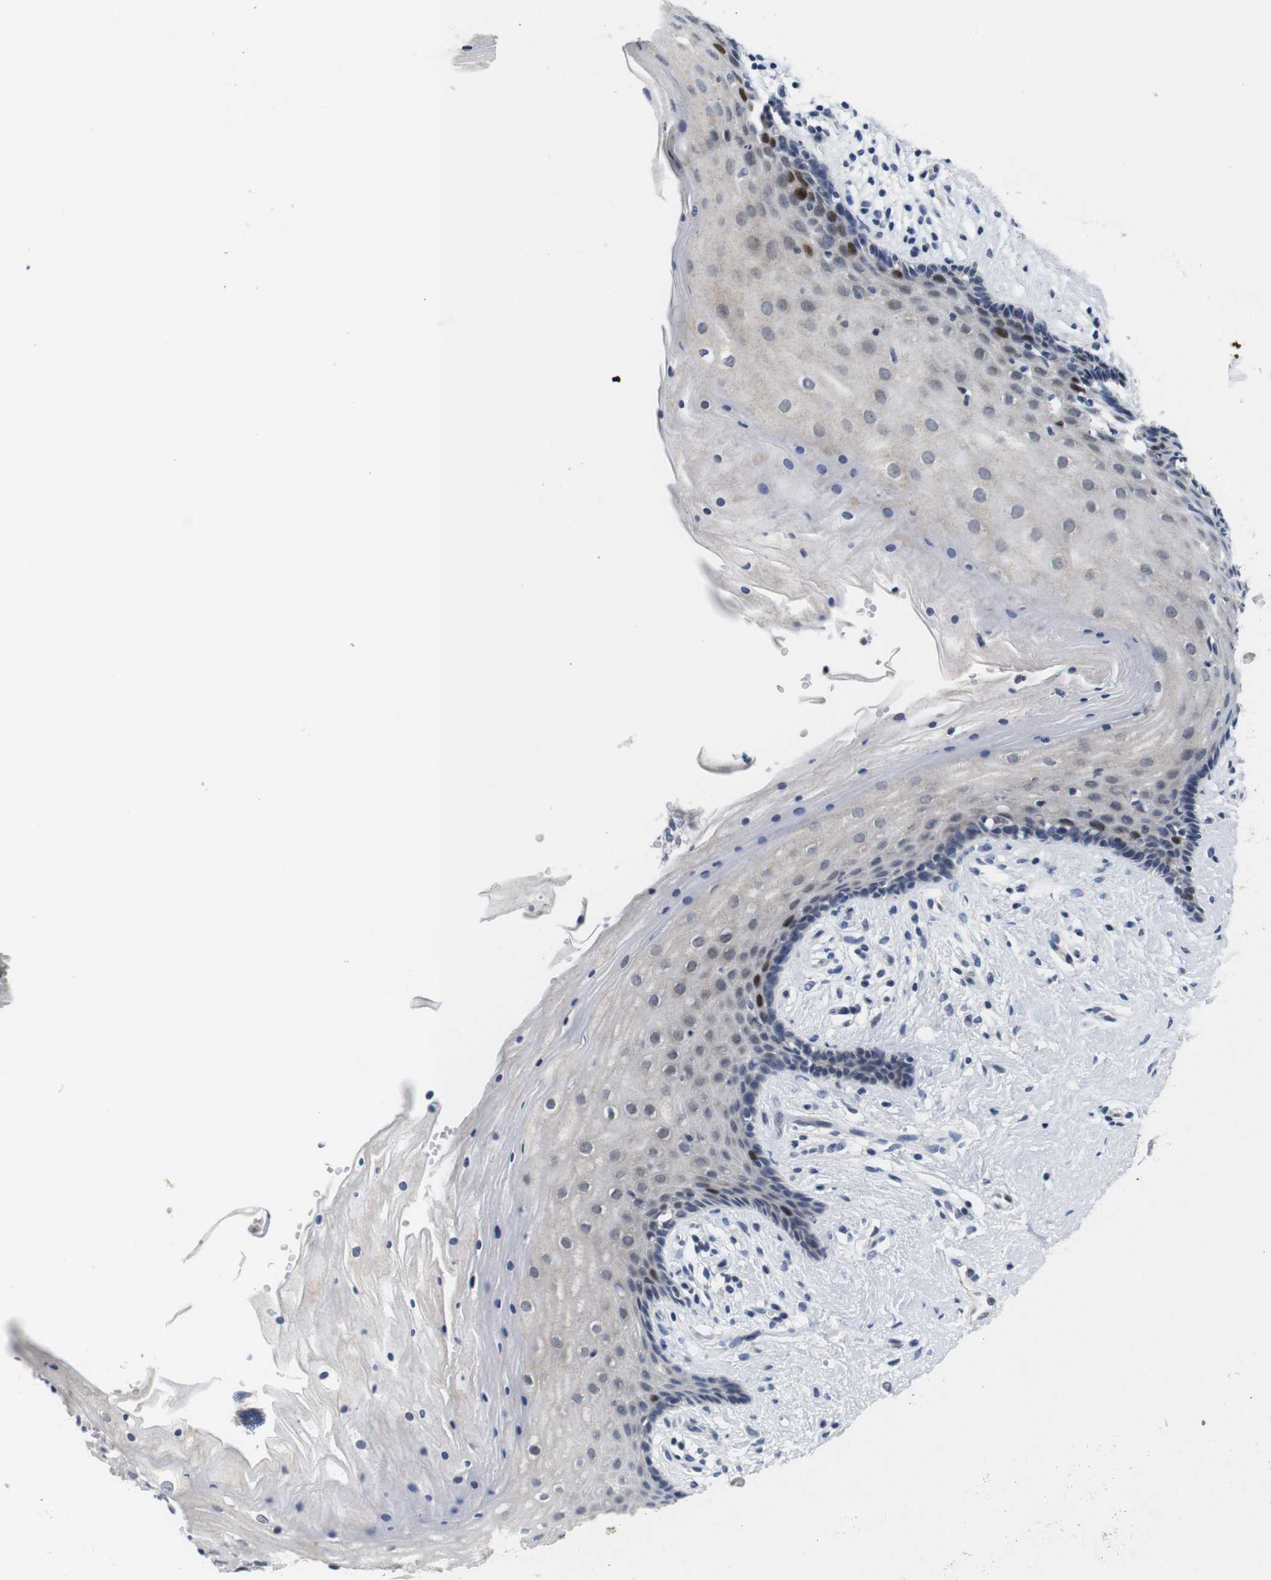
{"staining": {"intensity": "strong", "quantity": "<25%", "location": "nuclear"}, "tissue": "vagina", "cell_type": "Squamous epithelial cells", "image_type": "normal", "snomed": [{"axis": "morphology", "description": "Normal tissue, NOS"}, {"axis": "topography", "description": "Vagina"}], "caption": "Squamous epithelial cells show medium levels of strong nuclear expression in approximately <25% of cells in benign vagina. (Brightfield microscopy of DAB IHC at high magnification).", "gene": "SKP2", "patient": {"sex": "female", "age": 44}}